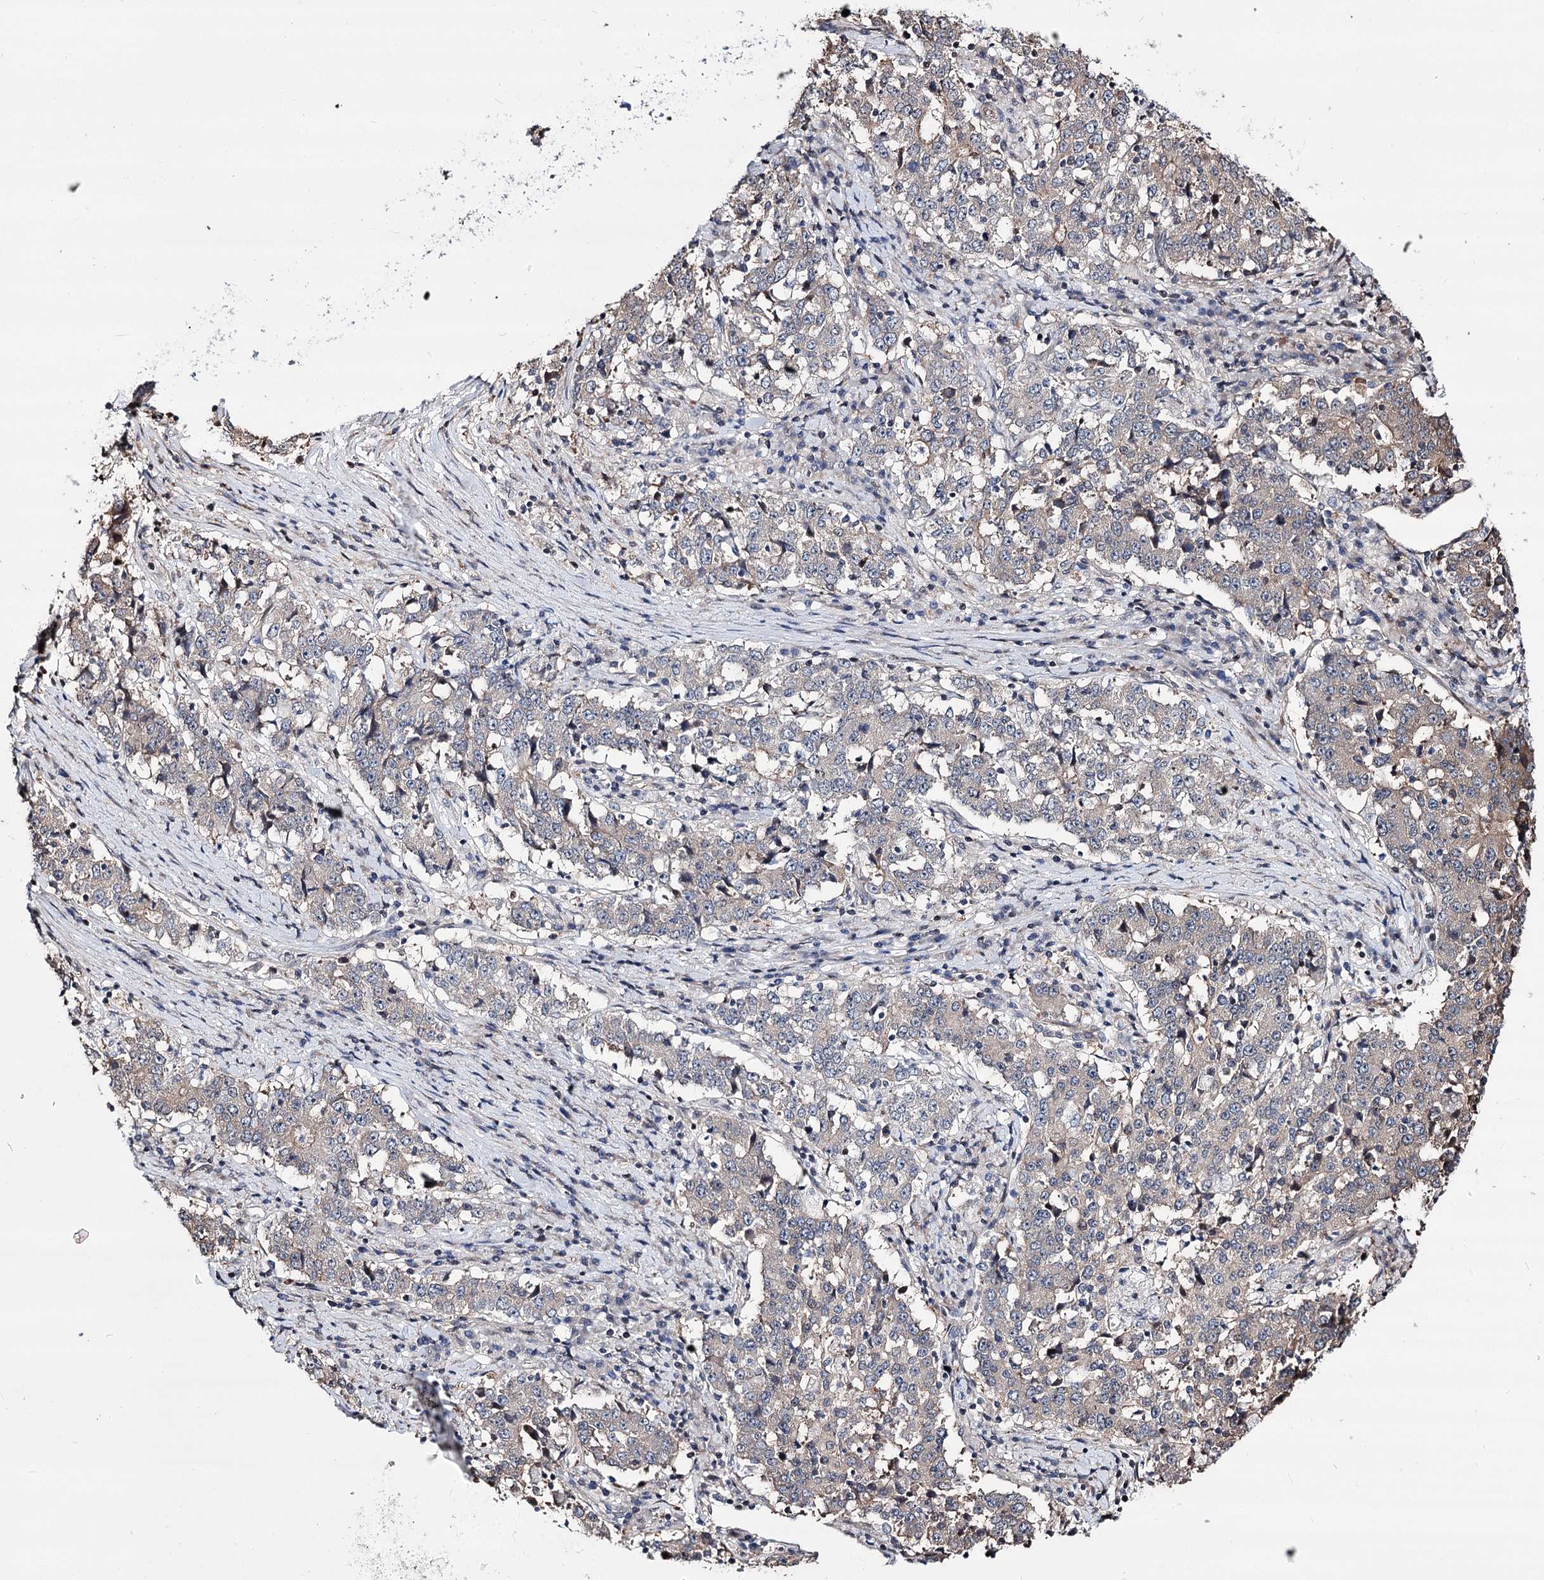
{"staining": {"intensity": "weak", "quantity": "<25%", "location": "cytoplasmic/membranous"}, "tissue": "stomach cancer", "cell_type": "Tumor cells", "image_type": "cancer", "snomed": [{"axis": "morphology", "description": "Adenocarcinoma, NOS"}, {"axis": "topography", "description": "Stomach"}], "caption": "Adenocarcinoma (stomach) was stained to show a protein in brown. There is no significant expression in tumor cells.", "gene": "CHMP7", "patient": {"sex": "male", "age": 59}}